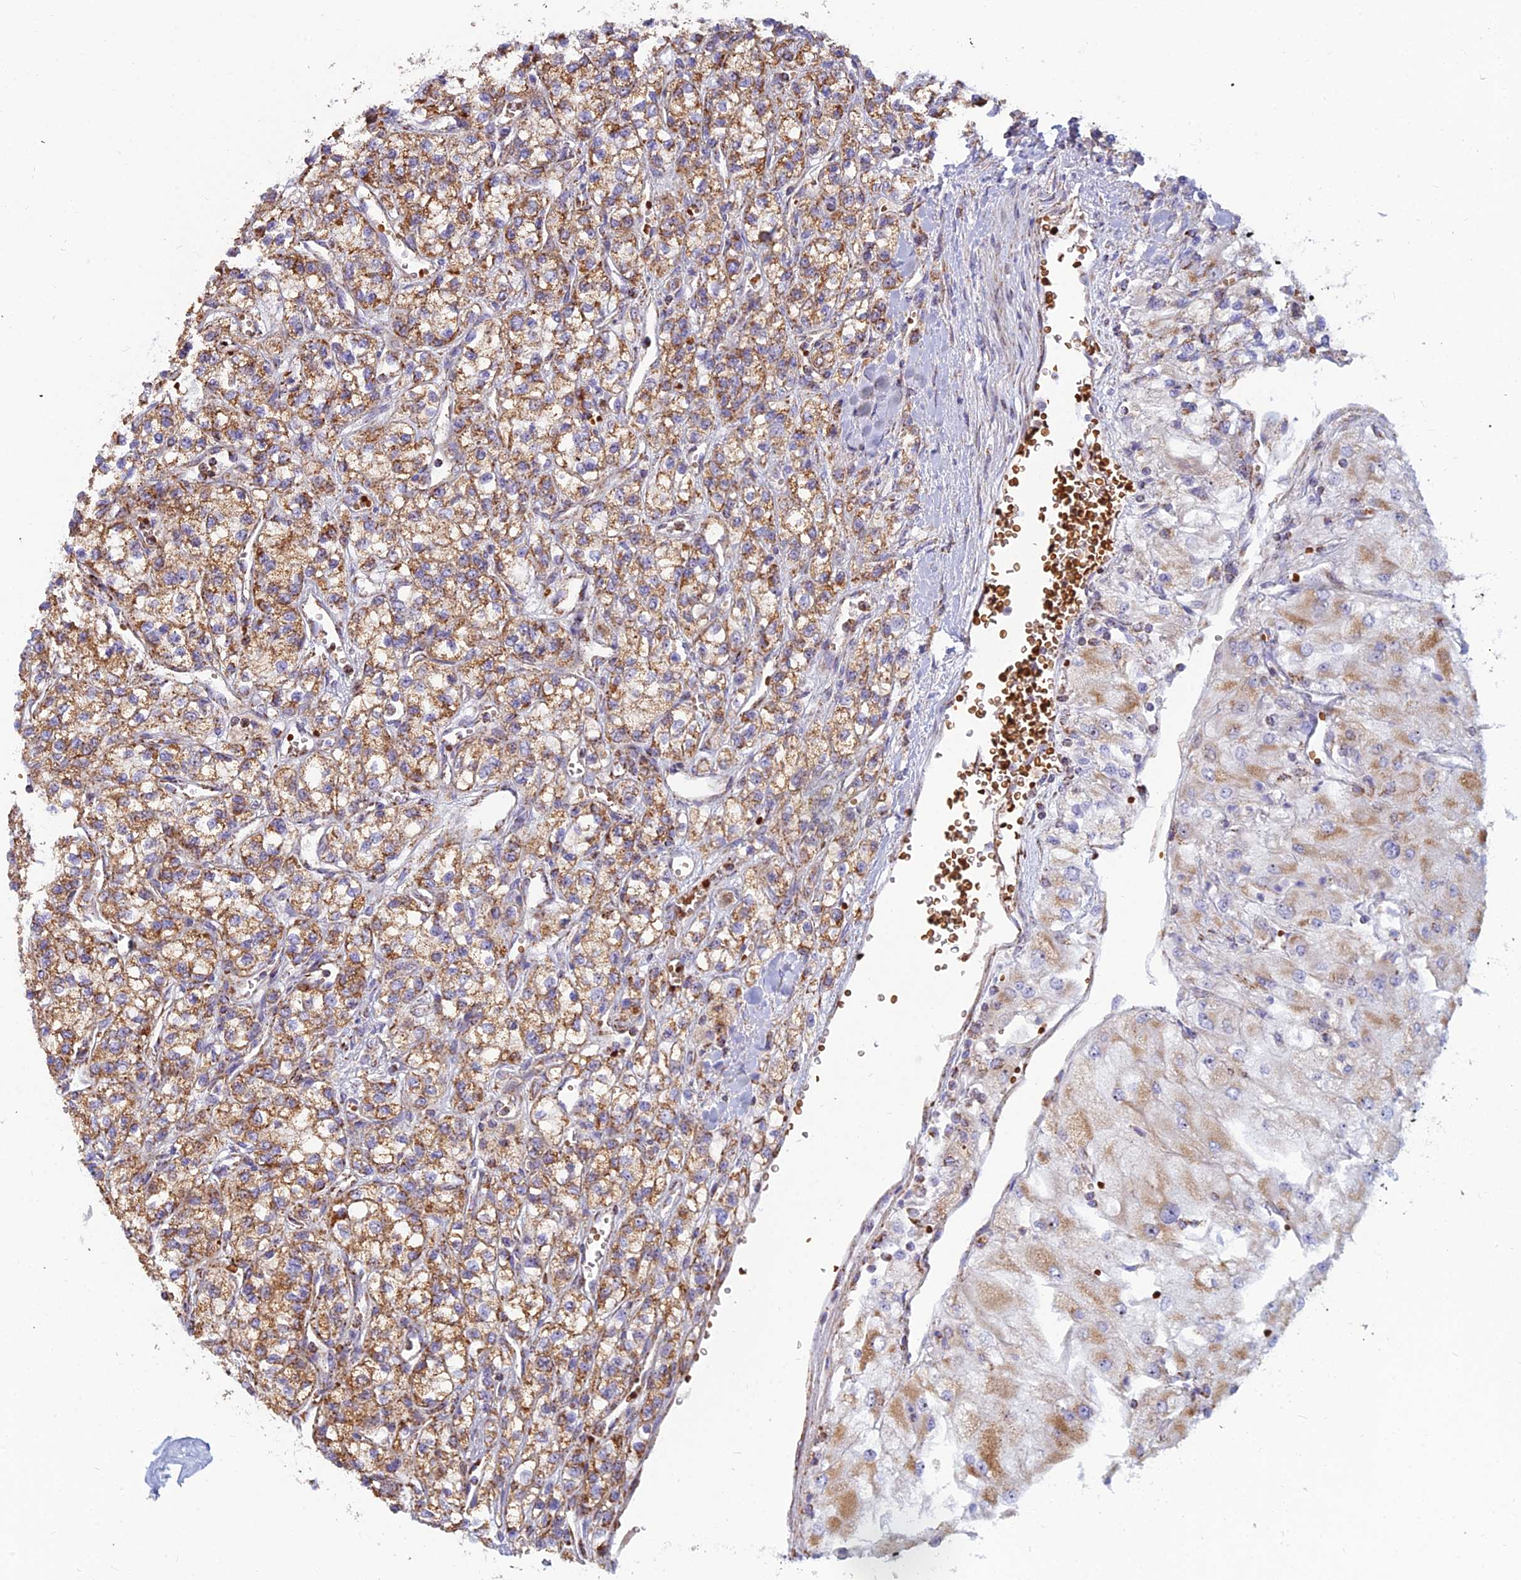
{"staining": {"intensity": "moderate", "quantity": ">75%", "location": "cytoplasmic/membranous"}, "tissue": "renal cancer", "cell_type": "Tumor cells", "image_type": "cancer", "snomed": [{"axis": "morphology", "description": "Adenocarcinoma, NOS"}, {"axis": "topography", "description": "Kidney"}], "caption": "High-power microscopy captured an IHC histopathology image of adenocarcinoma (renal), revealing moderate cytoplasmic/membranous staining in about >75% of tumor cells.", "gene": "SLC35F4", "patient": {"sex": "male", "age": 80}}